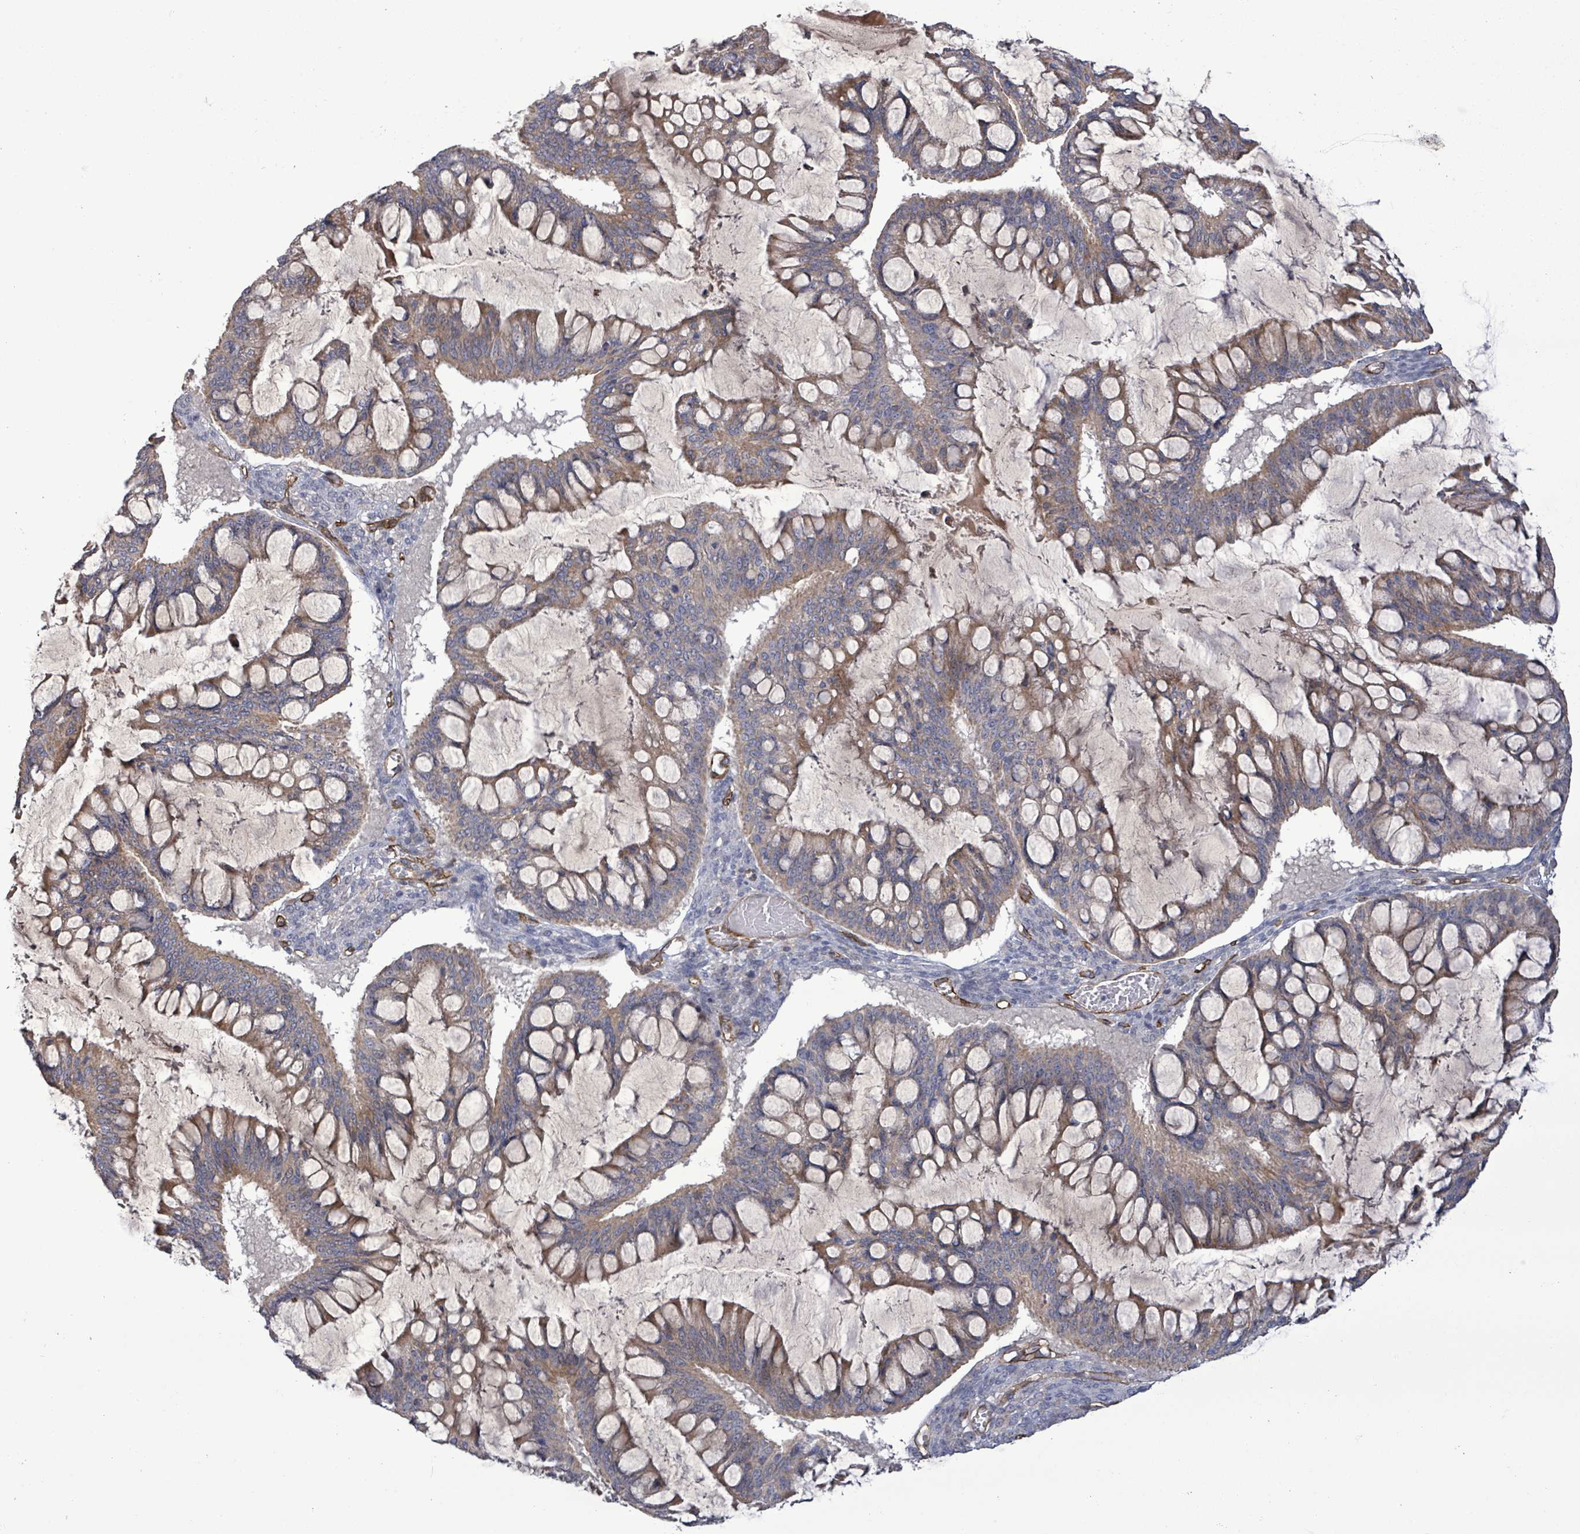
{"staining": {"intensity": "weak", "quantity": "25%-75%", "location": "cytoplasmic/membranous"}, "tissue": "ovarian cancer", "cell_type": "Tumor cells", "image_type": "cancer", "snomed": [{"axis": "morphology", "description": "Cystadenocarcinoma, mucinous, NOS"}, {"axis": "topography", "description": "Ovary"}], "caption": "Mucinous cystadenocarcinoma (ovarian) tissue displays weak cytoplasmic/membranous staining in approximately 25%-75% of tumor cells", "gene": "KANK3", "patient": {"sex": "female", "age": 73}}